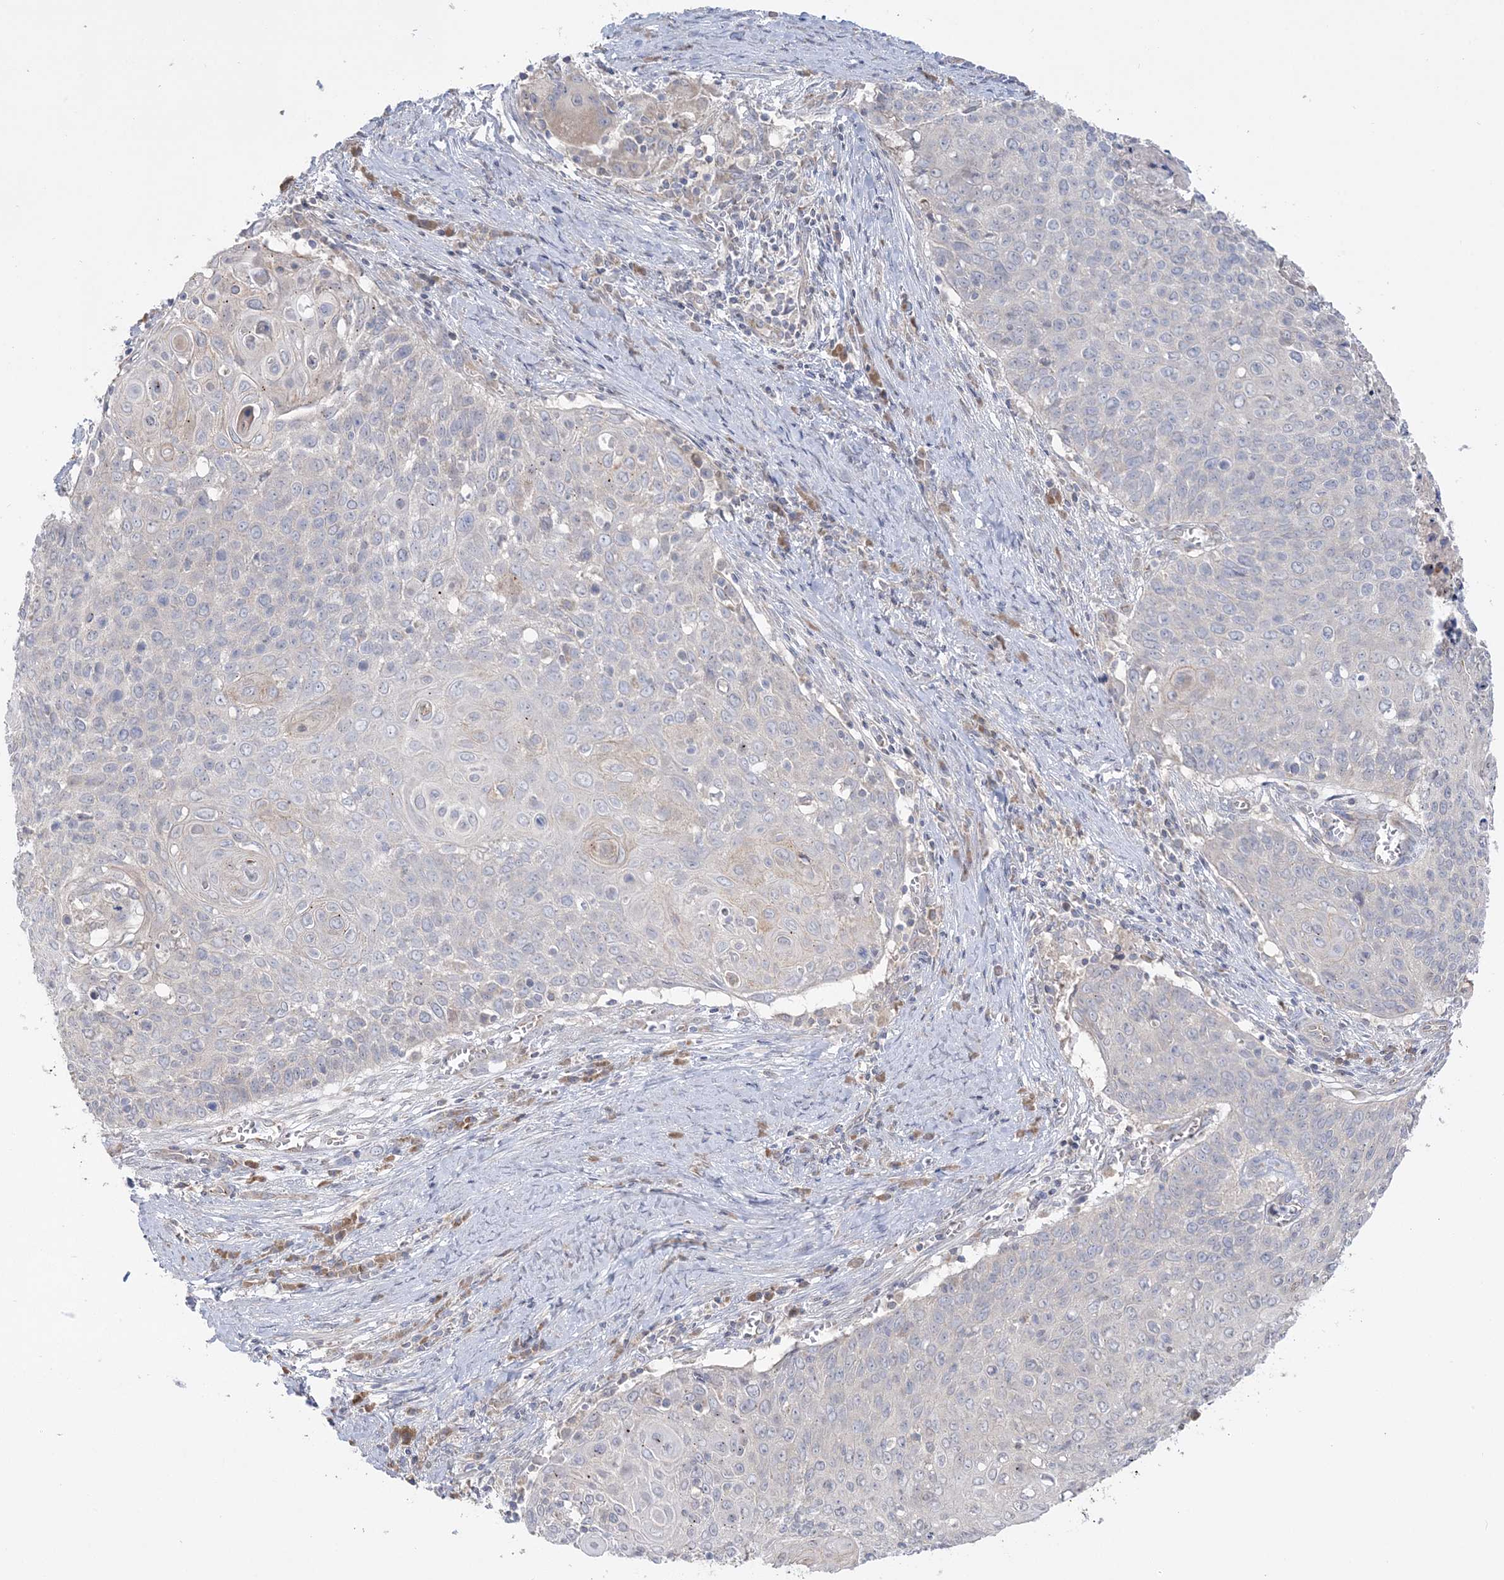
{"staining": {"intensity": "negative", "quantity": "none", "location": "none"}, "tissue": "cervical cancer", "cell_type": "Tumor cells", "image_type": "cancer", "snomed": [{"axis": "morphology", "description": "Squamous cell carcinoma, NOS"}, {"axis": "topography", "description": "Cervix"}], "caption": "There is no significant positivity in tumor cells of cervical cancer. (Immunohistochemistry (ihc), brightfield microscopy, high magnification).", "gene": "MMADHC", "patient": {"sex": "female", "age": 39}}